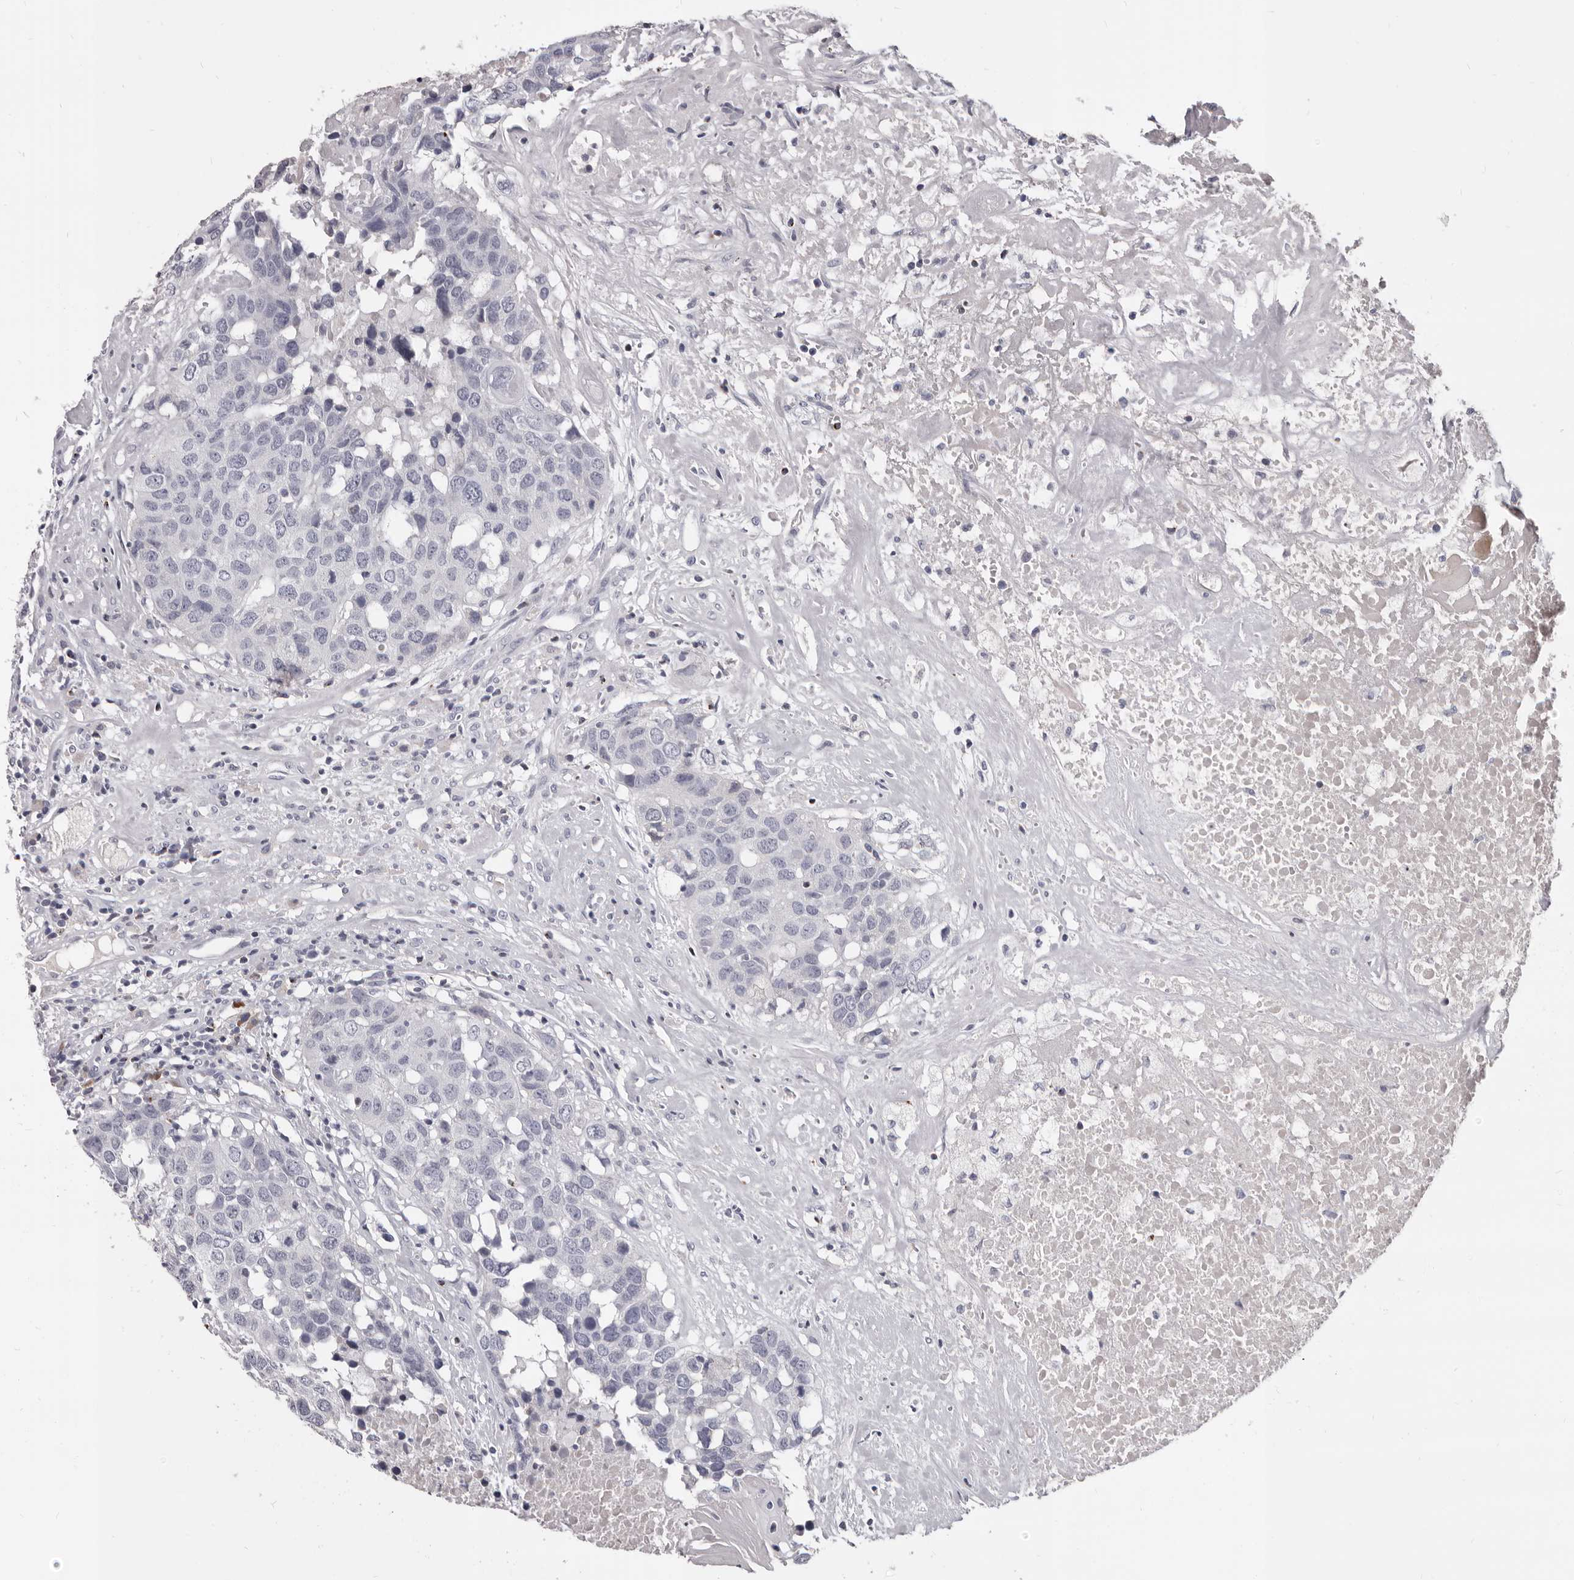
{"staining": {"intensity": "negative", "quantity": "none", "location": "none"}, "tissue": "head and neck cancer", "cell_type": "Tumor cells", "image_type": "cancer", "snomed": [{"axis": "morphology", "description": "Squamous cell carcinoma, NOS"}, {"axis": "topography", "description": "Head-Neck"}], "caption": "A high-resolution image shows immunohistochemistry (IHC) staining of head and neck cancer, which demonstrates no significant positivity in tumor cells.", "gene": "GZMH", "patient": {"sex": "male", "age": 66}}